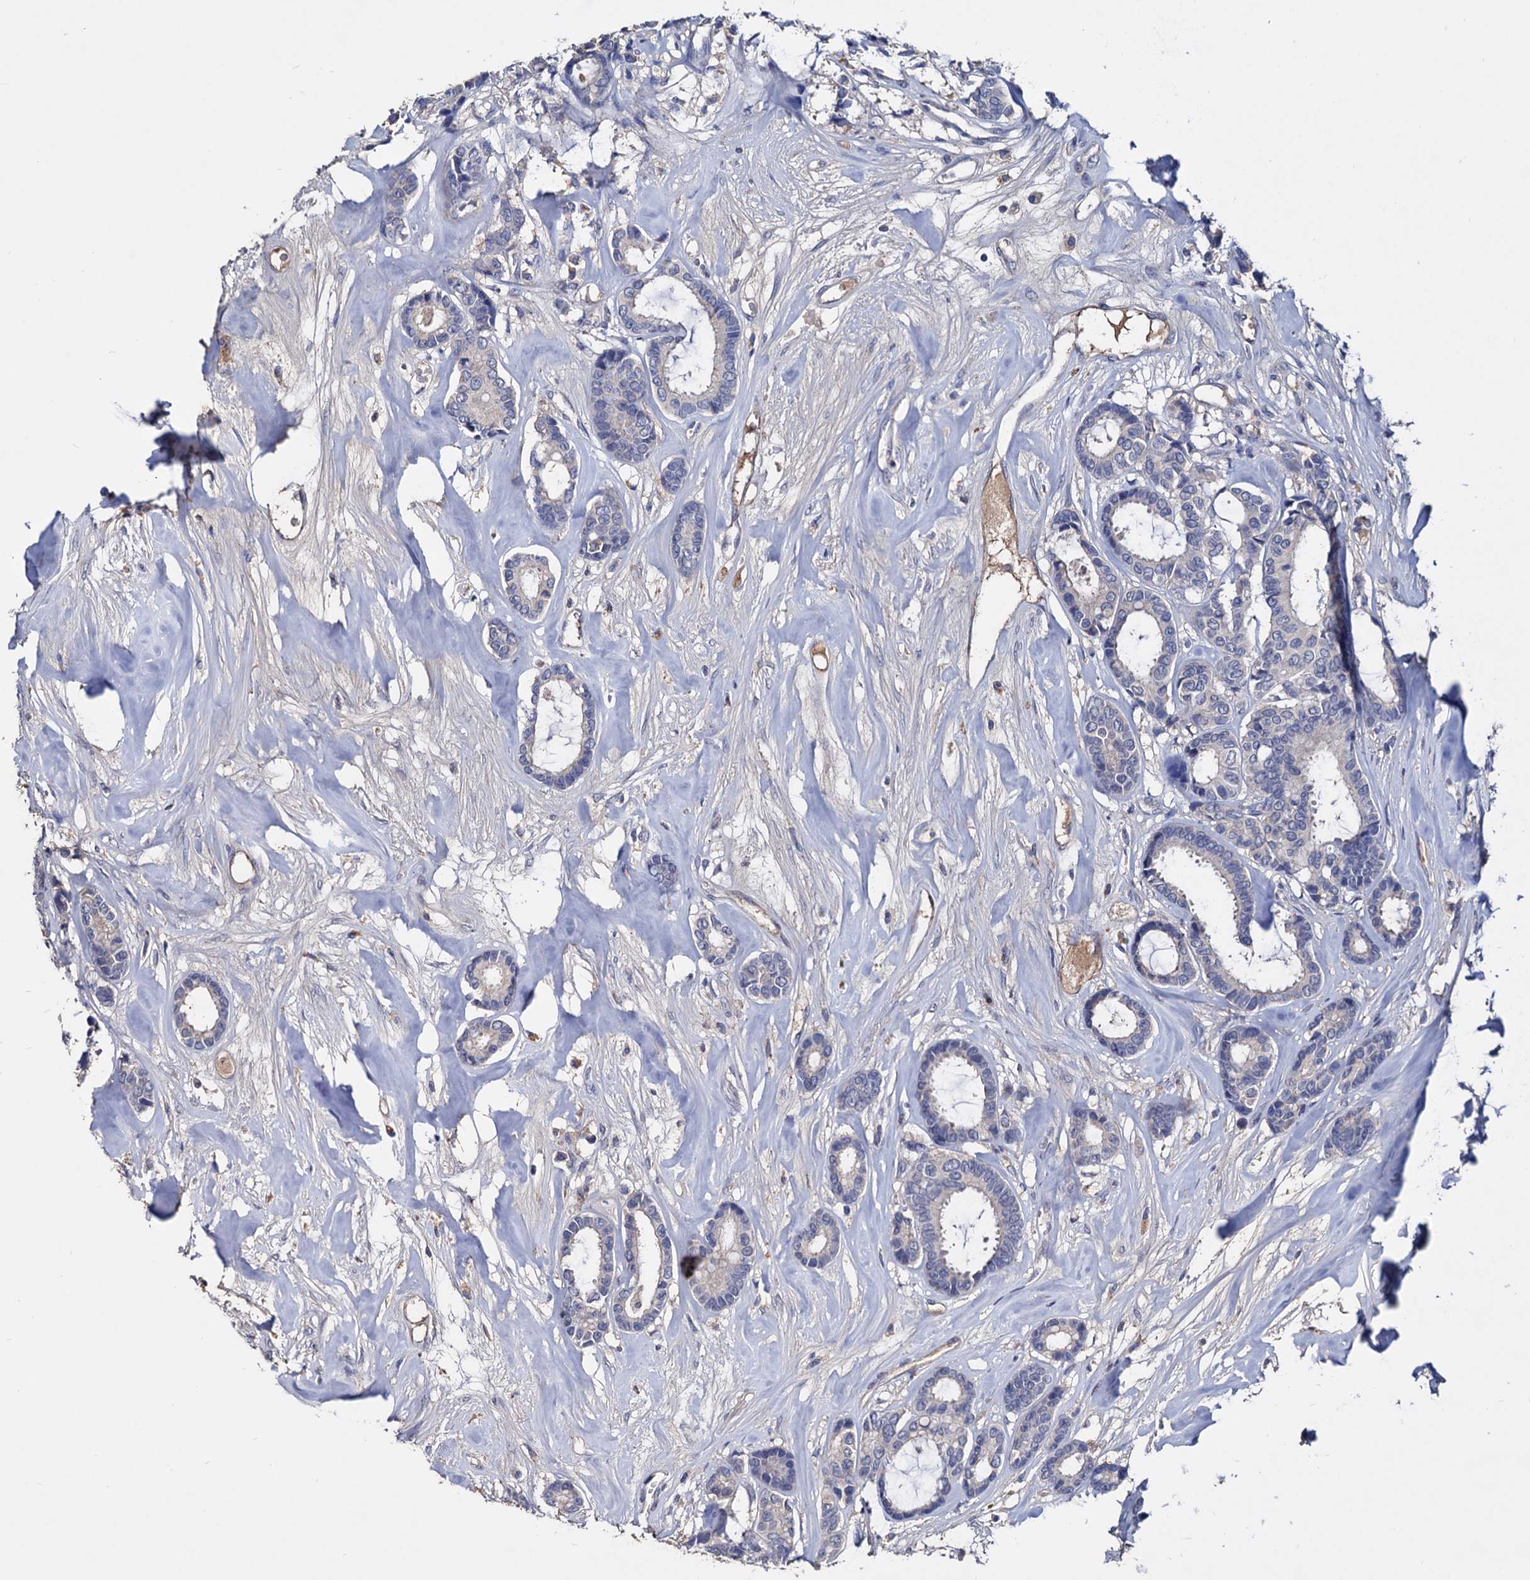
{"staining": {"intensity": "negative", "quantity": "none", "location": "none"}, "tissue": "breast cancer", "cell_type": "Tumor cells", "image_type": "cancer", "snomed": [{"axis": "morphology", "description": "Duct carcinoma"}, {"axis": "topography", "description": "Breast"}], "caption": "Tumor cells show no significant positivity in breast cancer.", "gene": "NPAS4", "patient": {"sex": "female", "age": 87}}